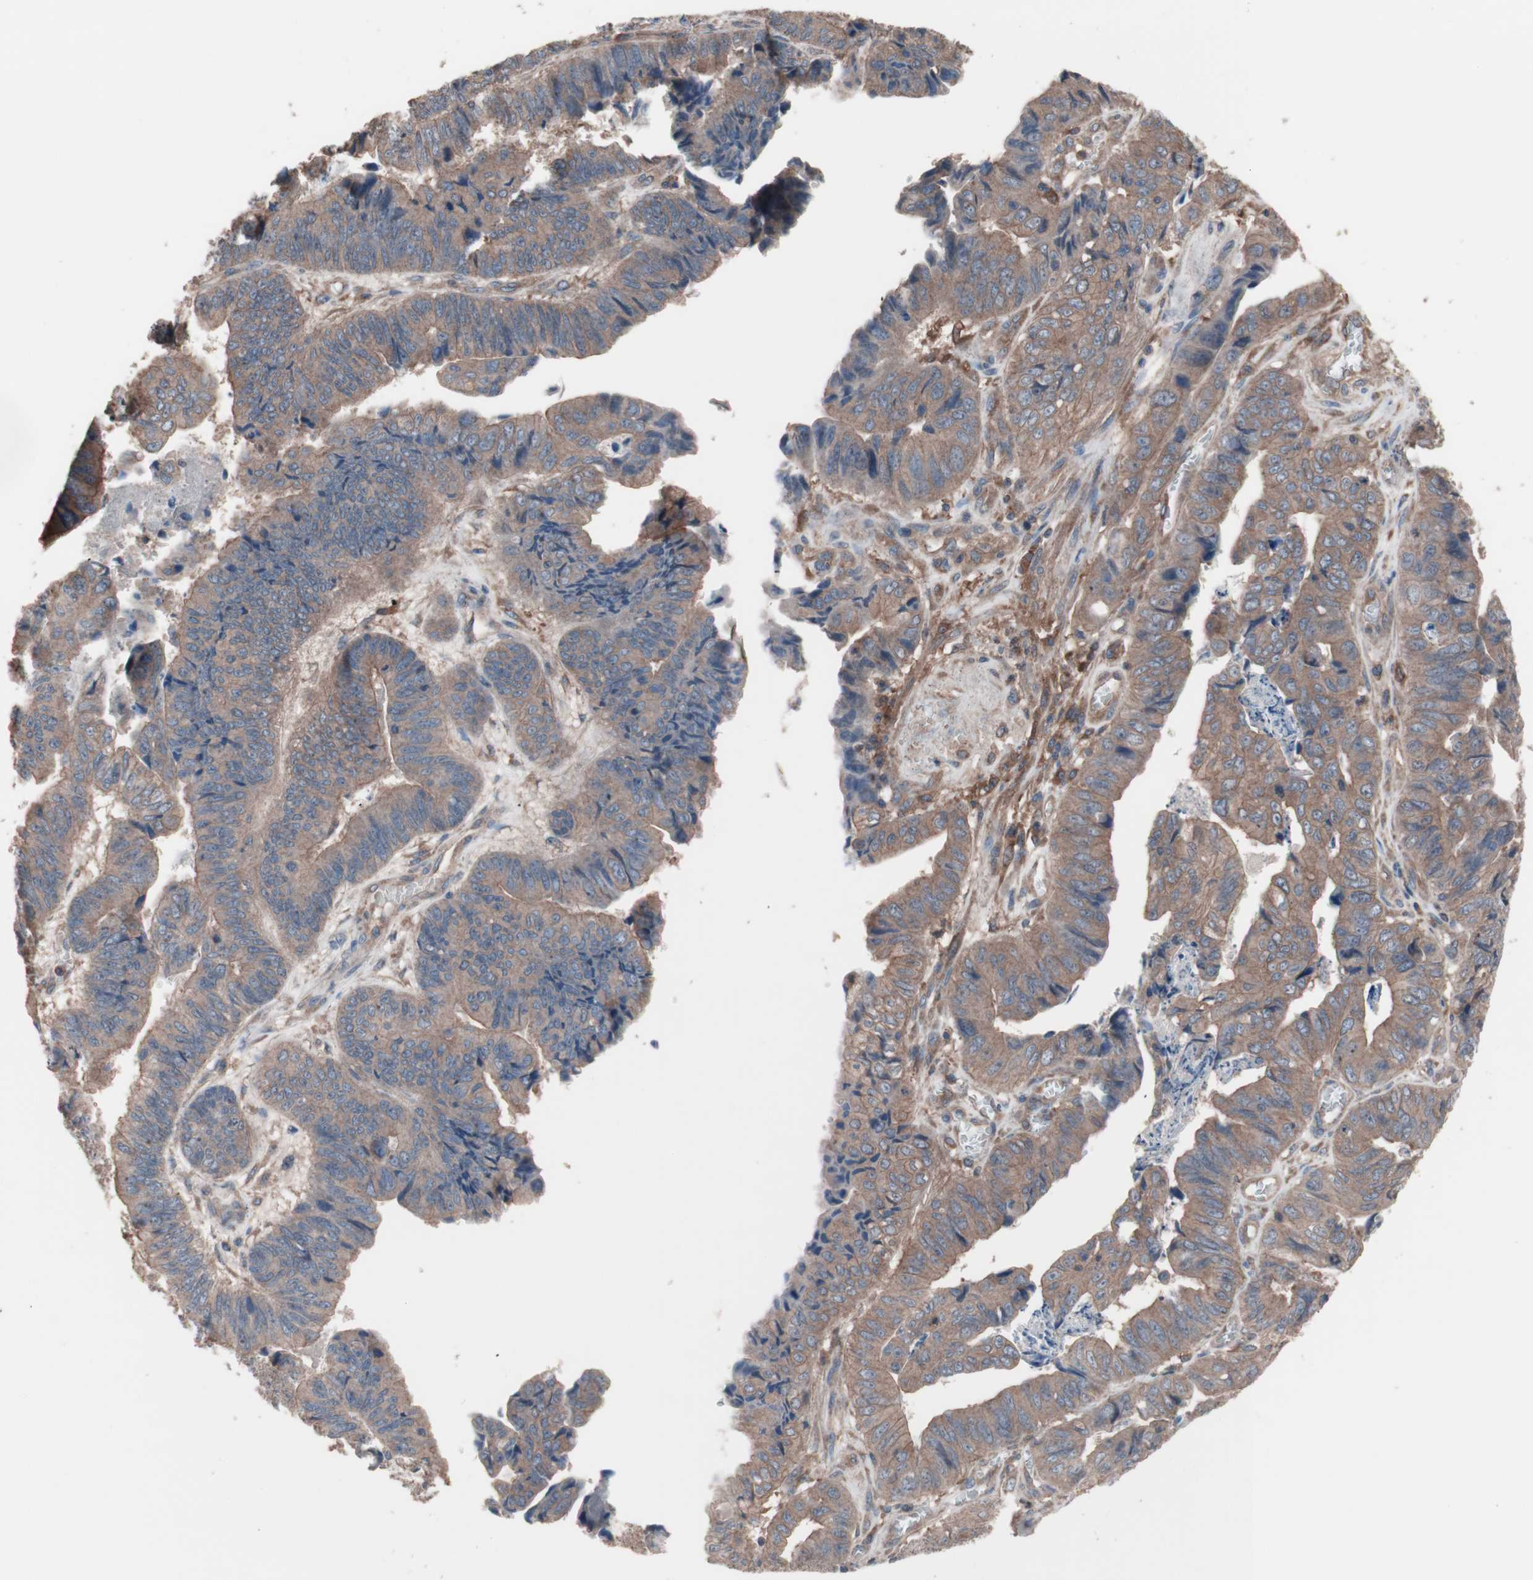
{"staining": {"intensity": "moderate", "quantity": ">75%", "location": "cytoplasmic/membranous"}, "tissue": "stomach cancer", "cell_type": "Tumor cells", "image_type": "cancer", "snomed": [{"axis": "morphology", "description": "Adenocarcinoma, NOS"}, {"axis": "topography", "description": "Stomach, lower"}], "caption": "IHC of stomach cancer (adenocarcinoma) exhibits medium levels of moderate cytoplasmic/membranous positivity in about >75% of tumor cells. (DAB (3,3'-diaminobenzidine) IHC, brown staining for protein, blue staining for nuclei).", "gene": "ATG7", "patient": {"sex": "male", "age": 77}}